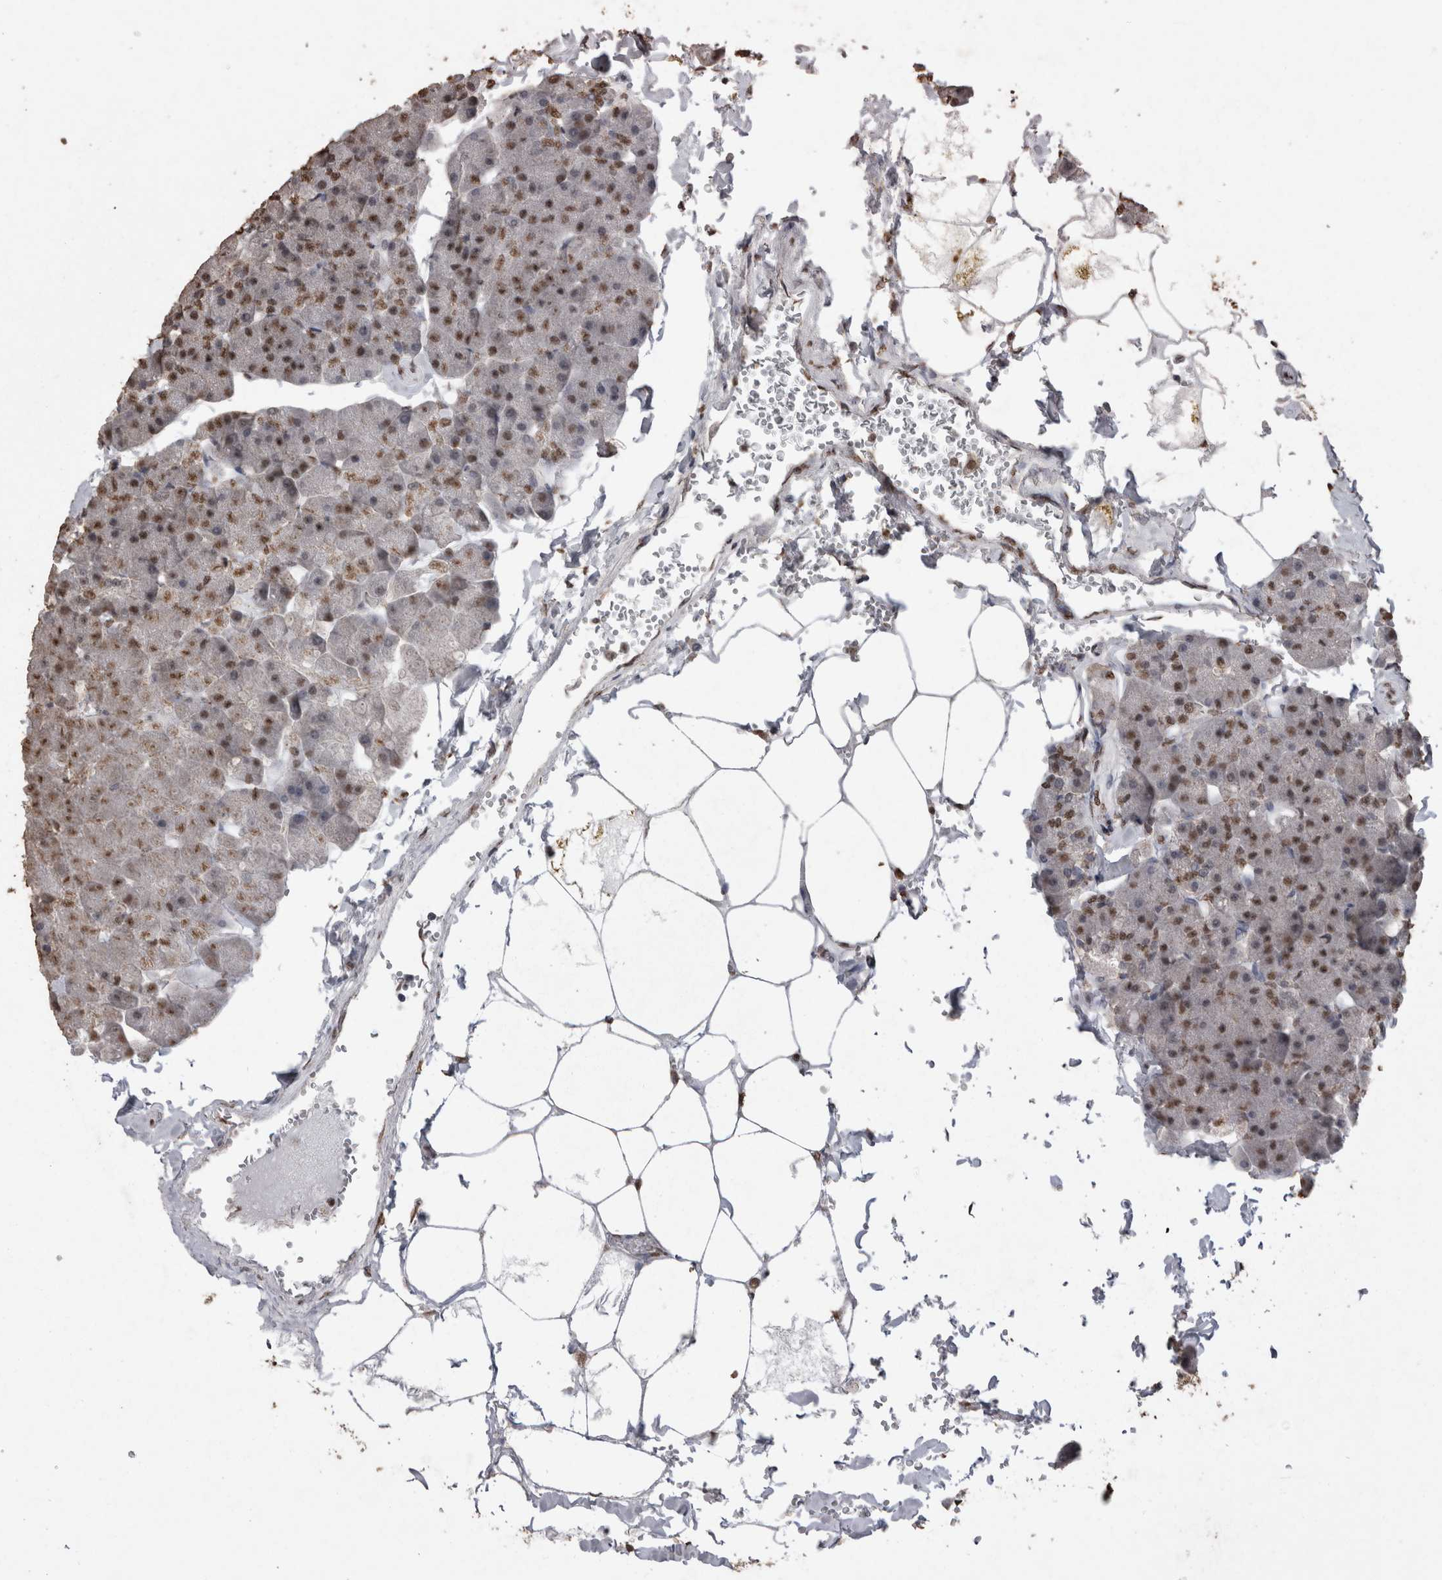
{"staining": {"intensity": "weak", "quantity": "25%-75%", "location": "cytoplasmic/membranous,nuclear"}, "tissue": "pancreas", "cell_type": "Exocrine glandular cells", "image_type": "normal", "snomed": [{"axis": "morphology", "description": "Normal tissue, NOS"}, {"axis": "topography", "description": "Pancreas"}], "caption": "A micrograph showing weak cytoplasmic/membranous,nuclear positivity in about 25%-75% of exocrine glandular cells in benign pancreas, as visualized by brown immunohistochemical staining.", "gene": "SMAD7", "patient": {"sex": "male", "age": 35}}